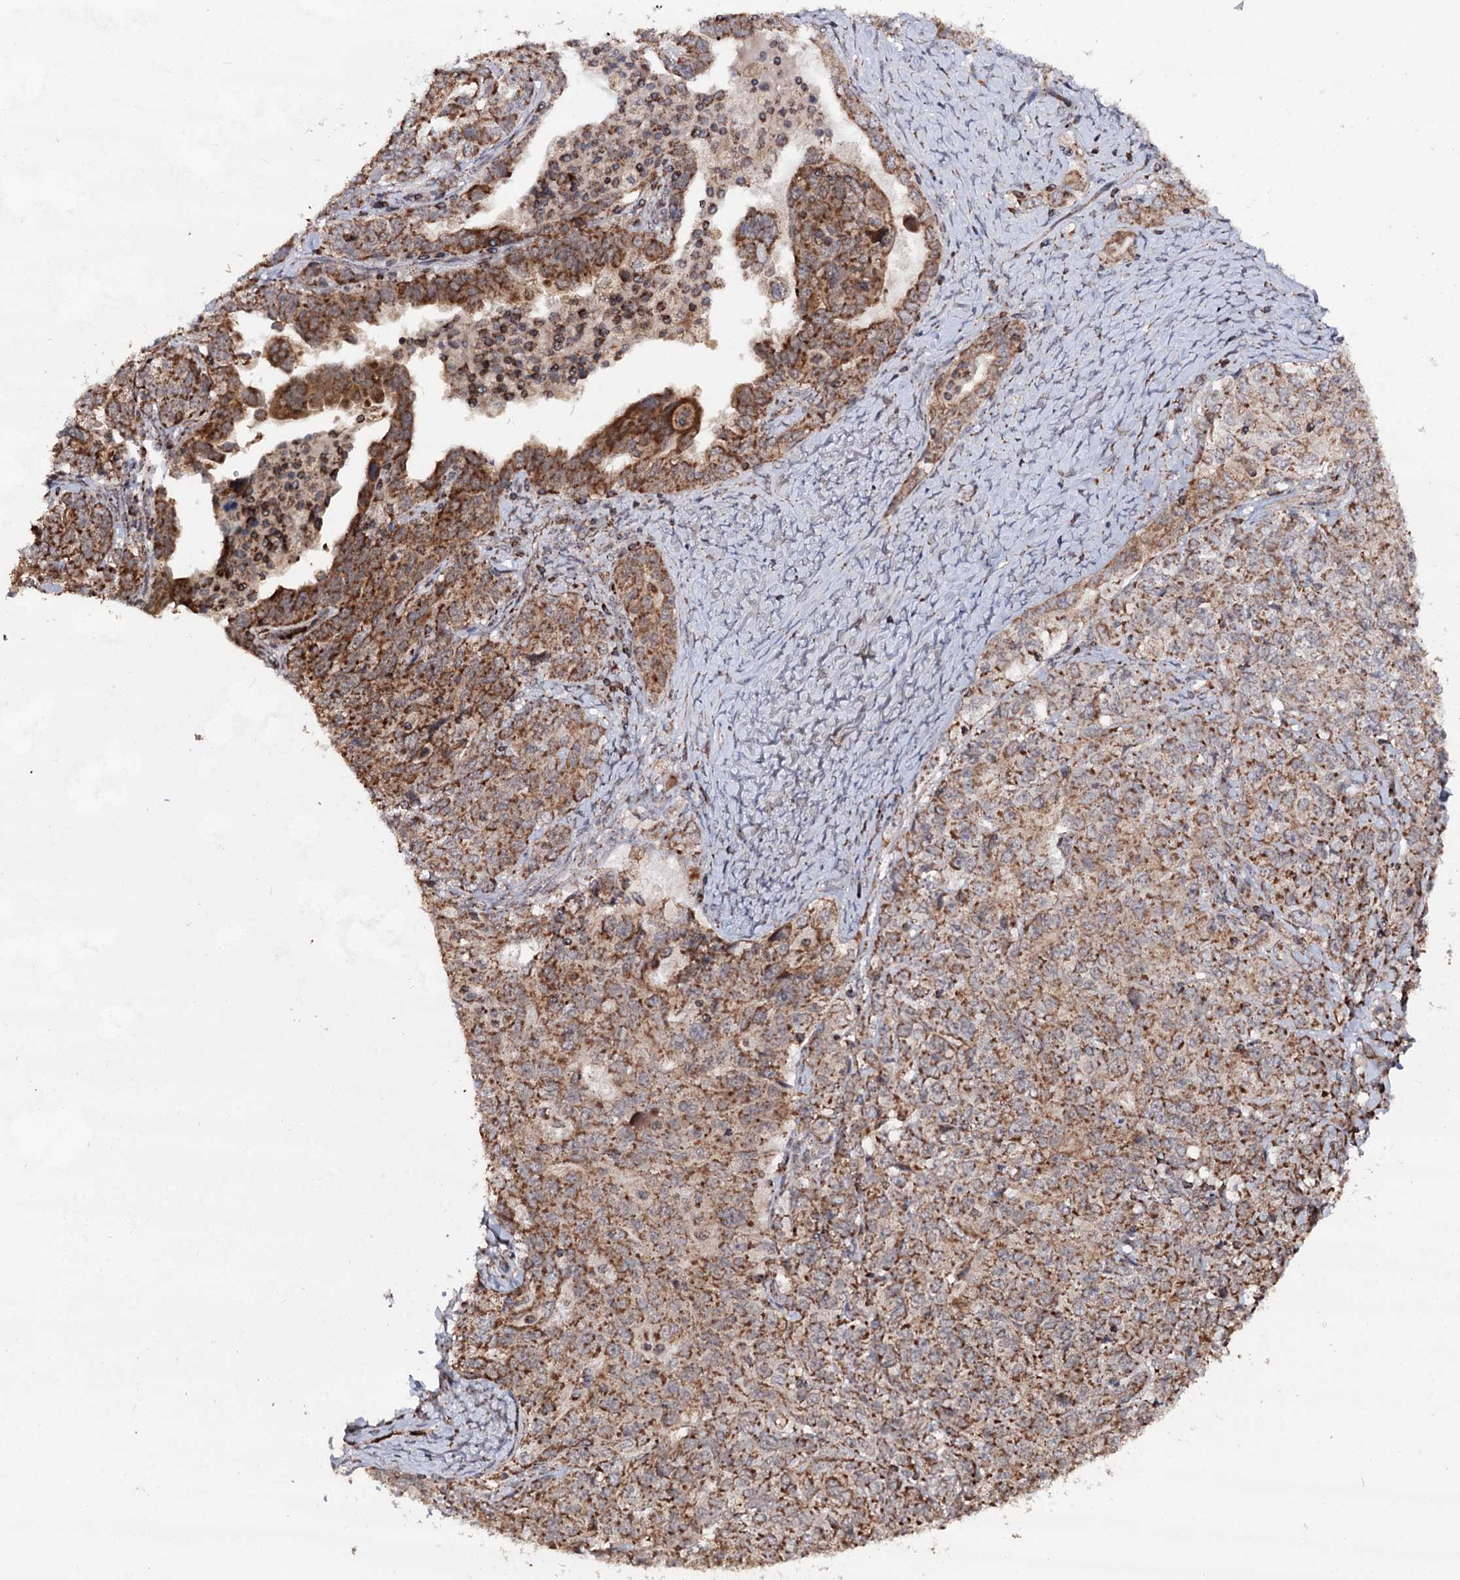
{"staining": {"intensity": "strong", "quantity": ">75%", "location": "cytoplasmic/membranous"}, "tissue": "ovarian cancer", "cell_type": "Tumor cells", "image_type": "cancer", "snomed": [{"axis": "morphology", "description": "Carcinoma, endometroid"}, {"axis": "topography", "description": "Ovary"}], "caption": "A brown stain labels strong cytoplasmic/membranous expression of a protein in endometroid carcinoma (ovarian) tumor cells. The staining was performed using DAB (3,3'-diaminobenzidine), with brown indicating positive protein expression. Nuclei are stained blue with hematoxylin.", "gene": "FGFR1OP2", "patient": {"sex": "female", "age": 62}}